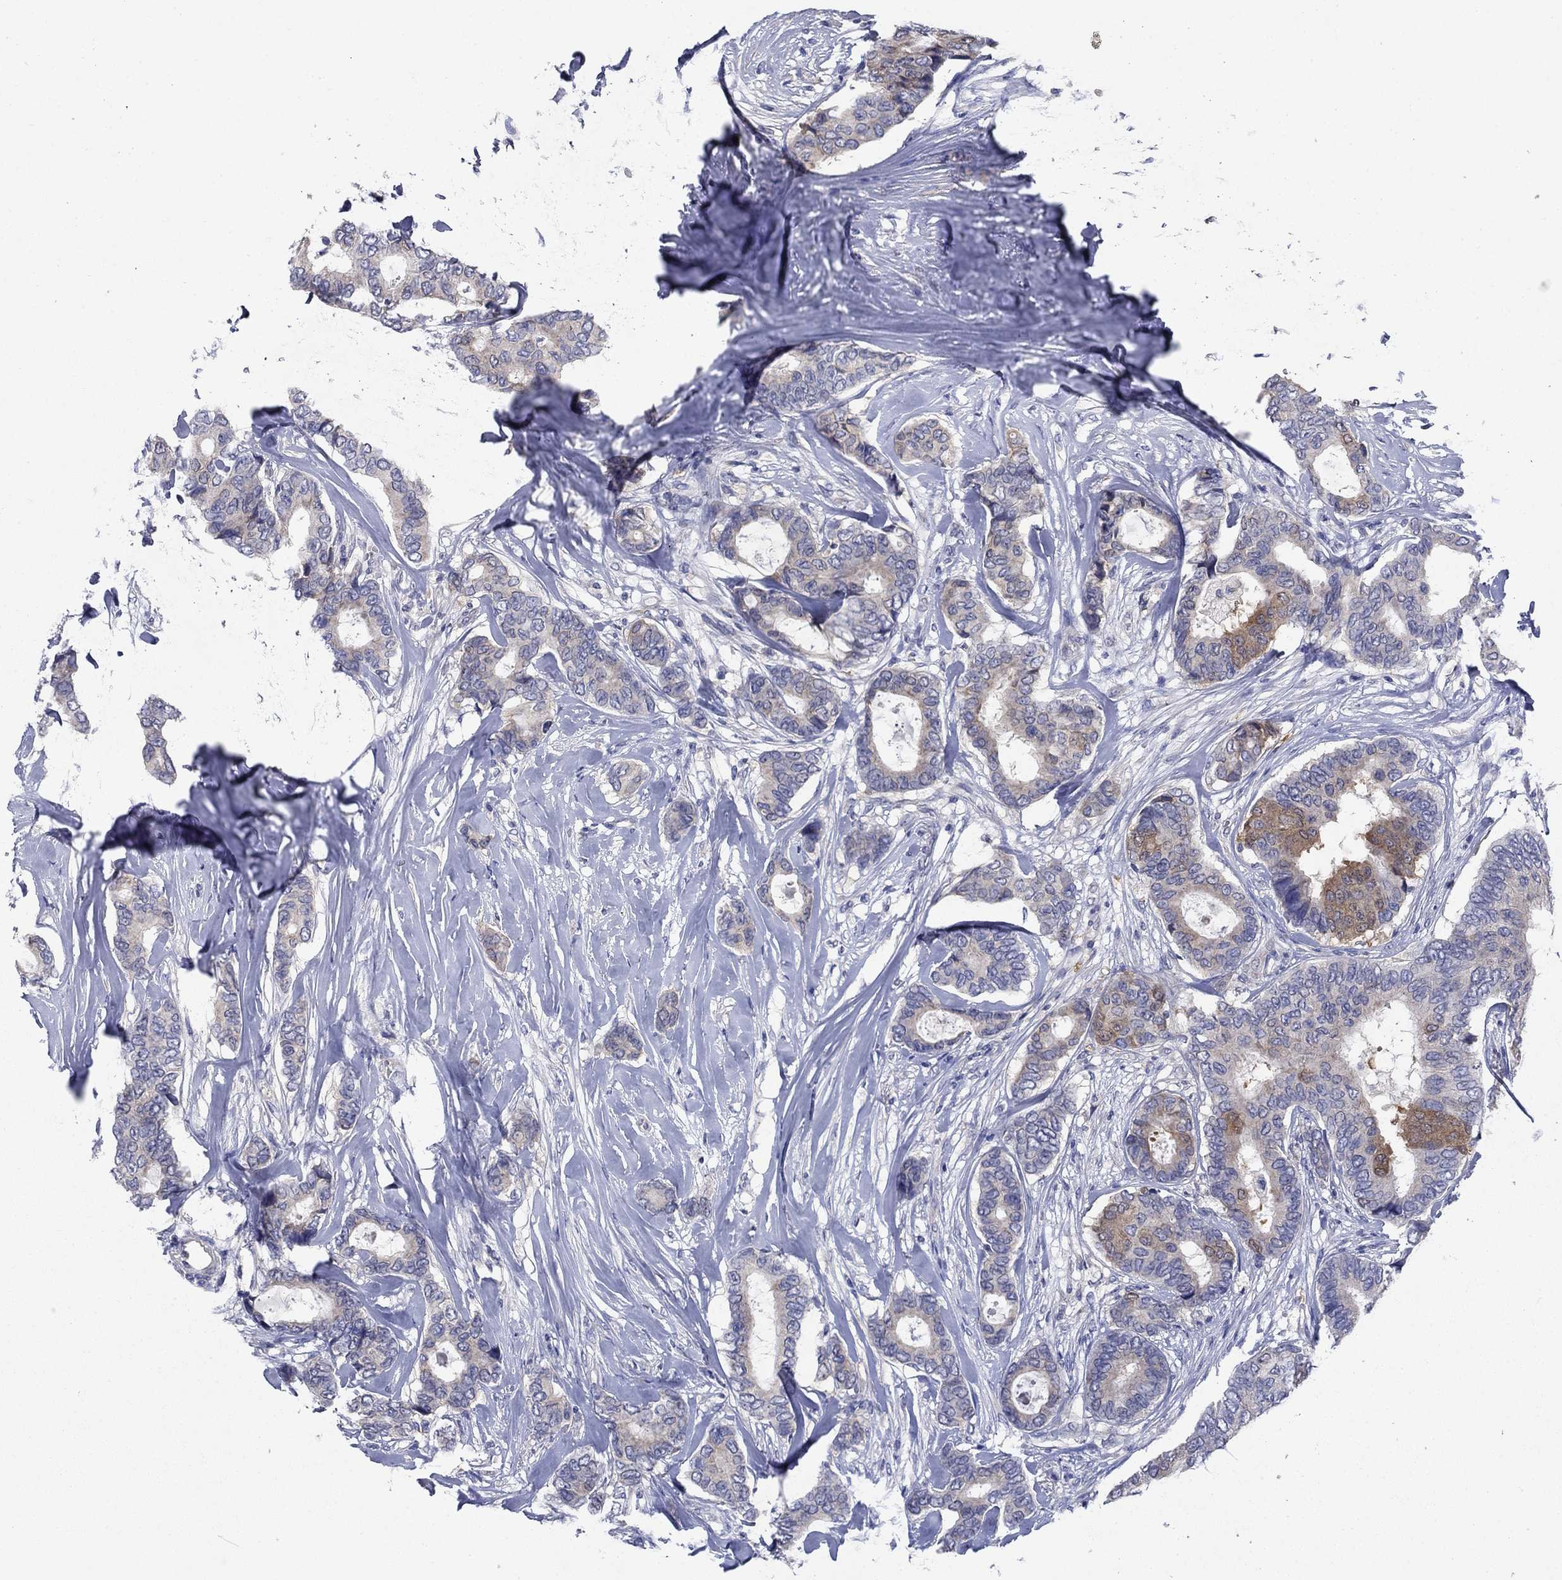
{"staining": {"intensity": "moderate", "quantity": "<25%", "location": "cytoplasmic/membranous"}, "tissue": "breast cancer", "cell_type": "Tumor cells", "image_type": "cancer", "snomed": [{"axis": "morphology", "description": "Duct carcinoma"}, {"axis": "topography", "description": "Breast"}], "caption": "DAB immunohistochemical staining of human breast cancer (intraductal carcinoma) displays moderate cytoplasmic/membranous protein staining in about <25% of tumor cells.", "gene": "SULT2B1", "patient": {"sex": "female", "age": 75}}